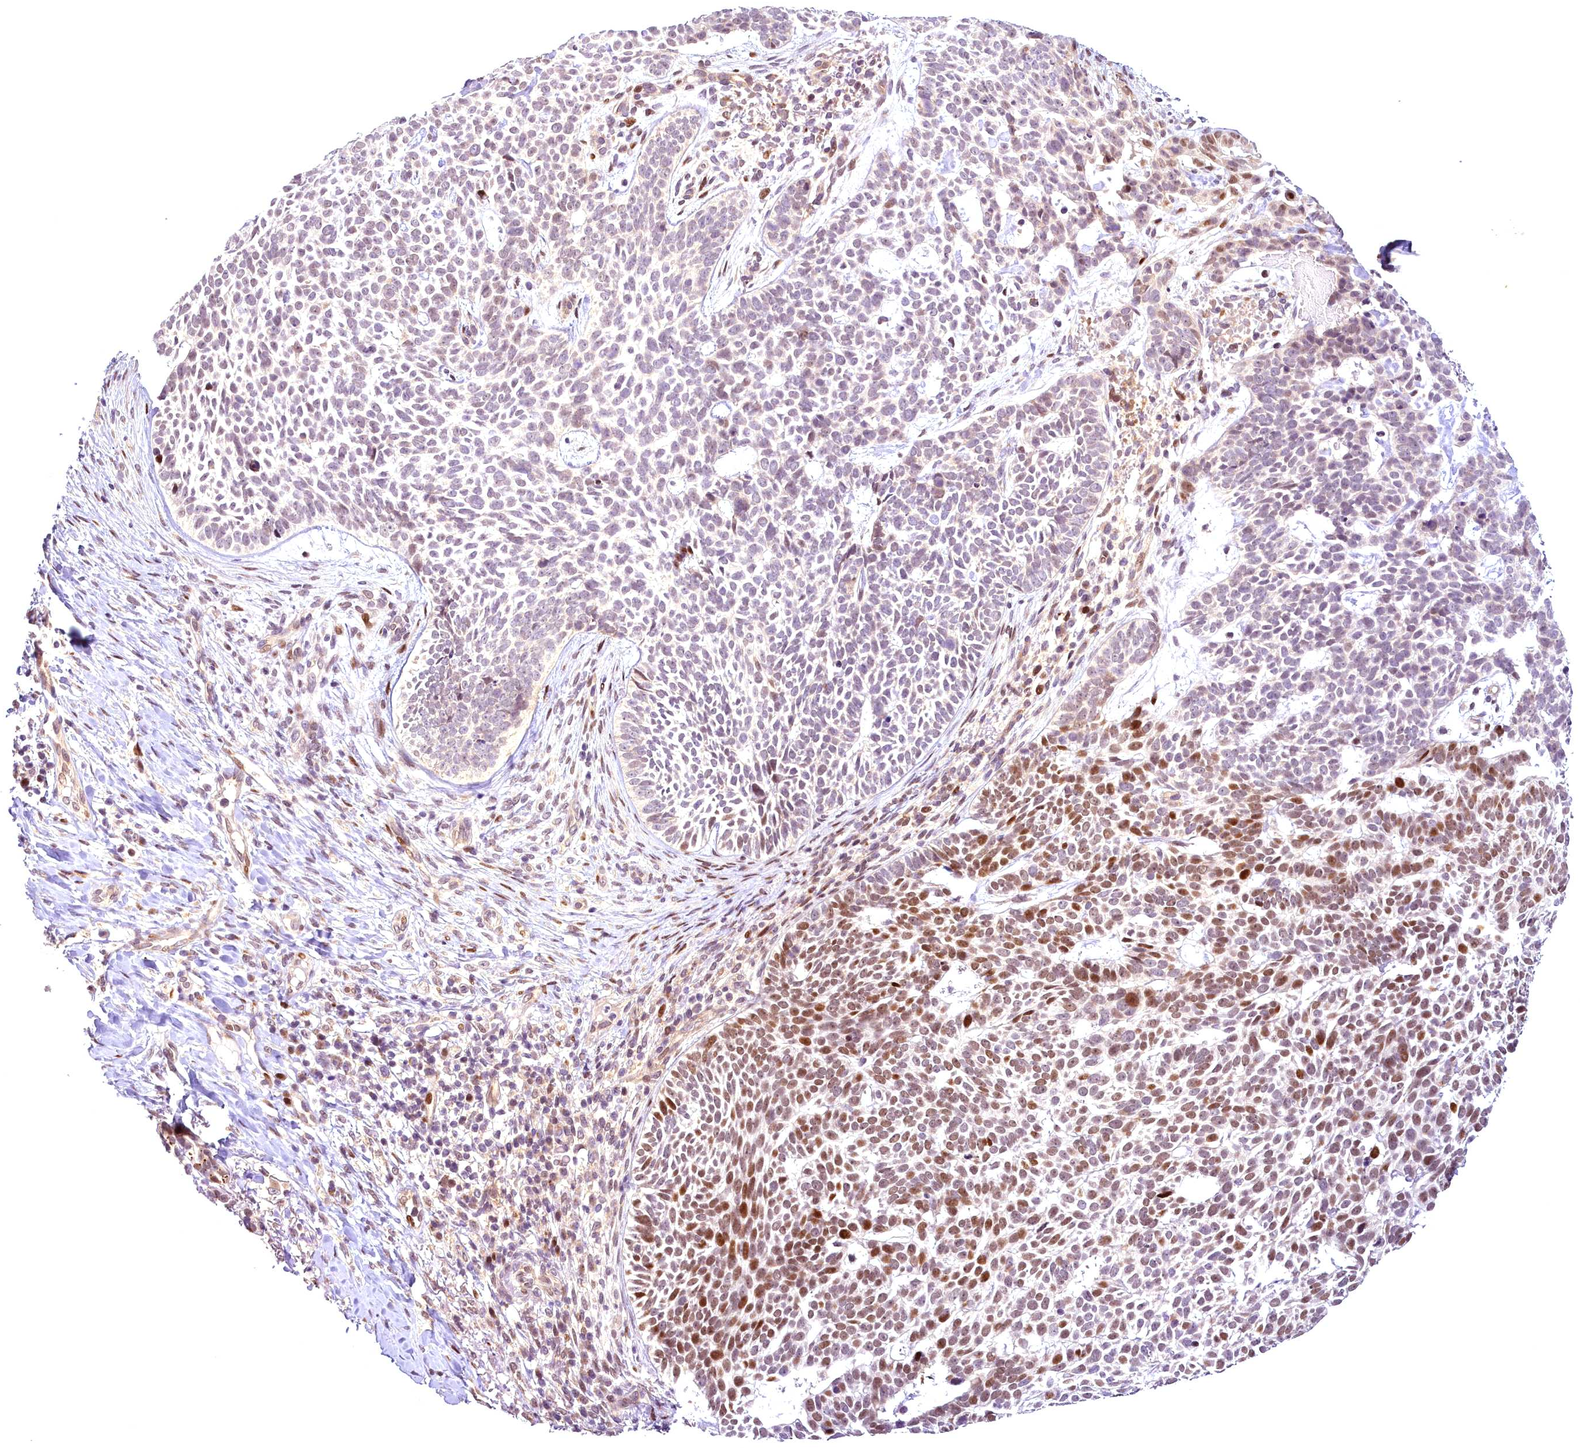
{"staining": {"intensity": "moderate", "quantity": "25%-75%", "location": "nuclear"}, "tissue": "skin cancer", "cell_type": "Tumor cells", "image_type": "cancer", "snomed": [{"axis": "morphology", "description": "Basal cell carcinoma"}, {"axis": "topography", "description": "Skin"}], "caption": "Immunohistochemical staining of skin cancer (basal cell carcinoma) displays moderate nuclear protein expression in approximately 25%-75% of tumor cells.", "gene": "AP1M1", "patient": {"sex": "female", "age": 78}}